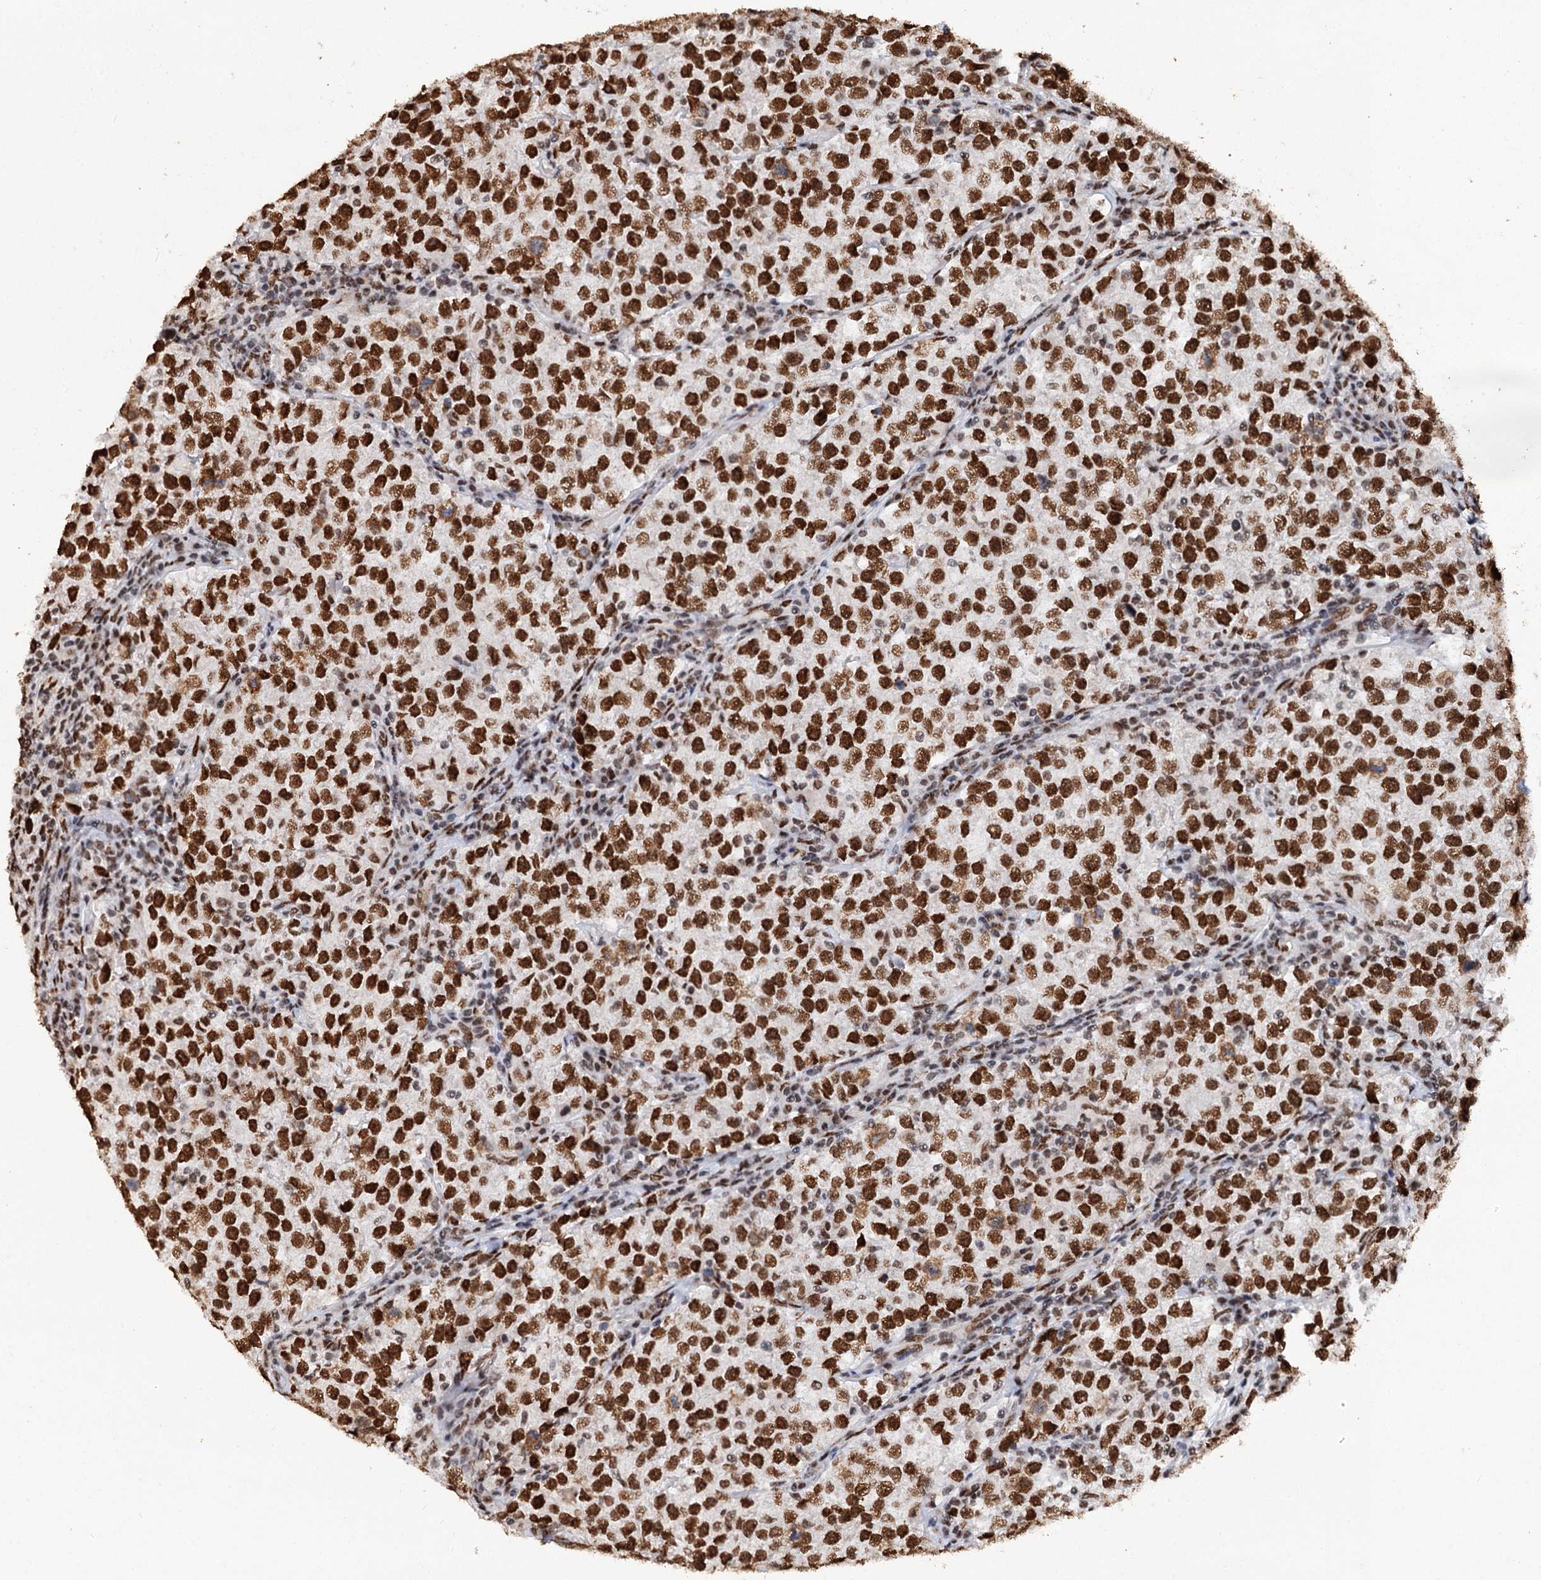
{"staining": {"intensity": "strong", "quantity": ">75%", "location": "nuclear"}, "tissue": "testis cancer", "cell_type": "Tumor cells", "image_type": "cancer", "snomed": [{"axis": "morphology", "description": "Normal tissue, NOS"}, {"axis": "morphology", "description": "Seminoma, NOS"}, {"axis": "topography", "description": "Testis"}], "caption": "Approximately >75% of tumor cells in human testis seminoma exhibit strong nuclear protein expression as visualized by brown immunohistochemical staining.", "gene": "MATR3", "patient": {"sex": "male", "age": 43}}